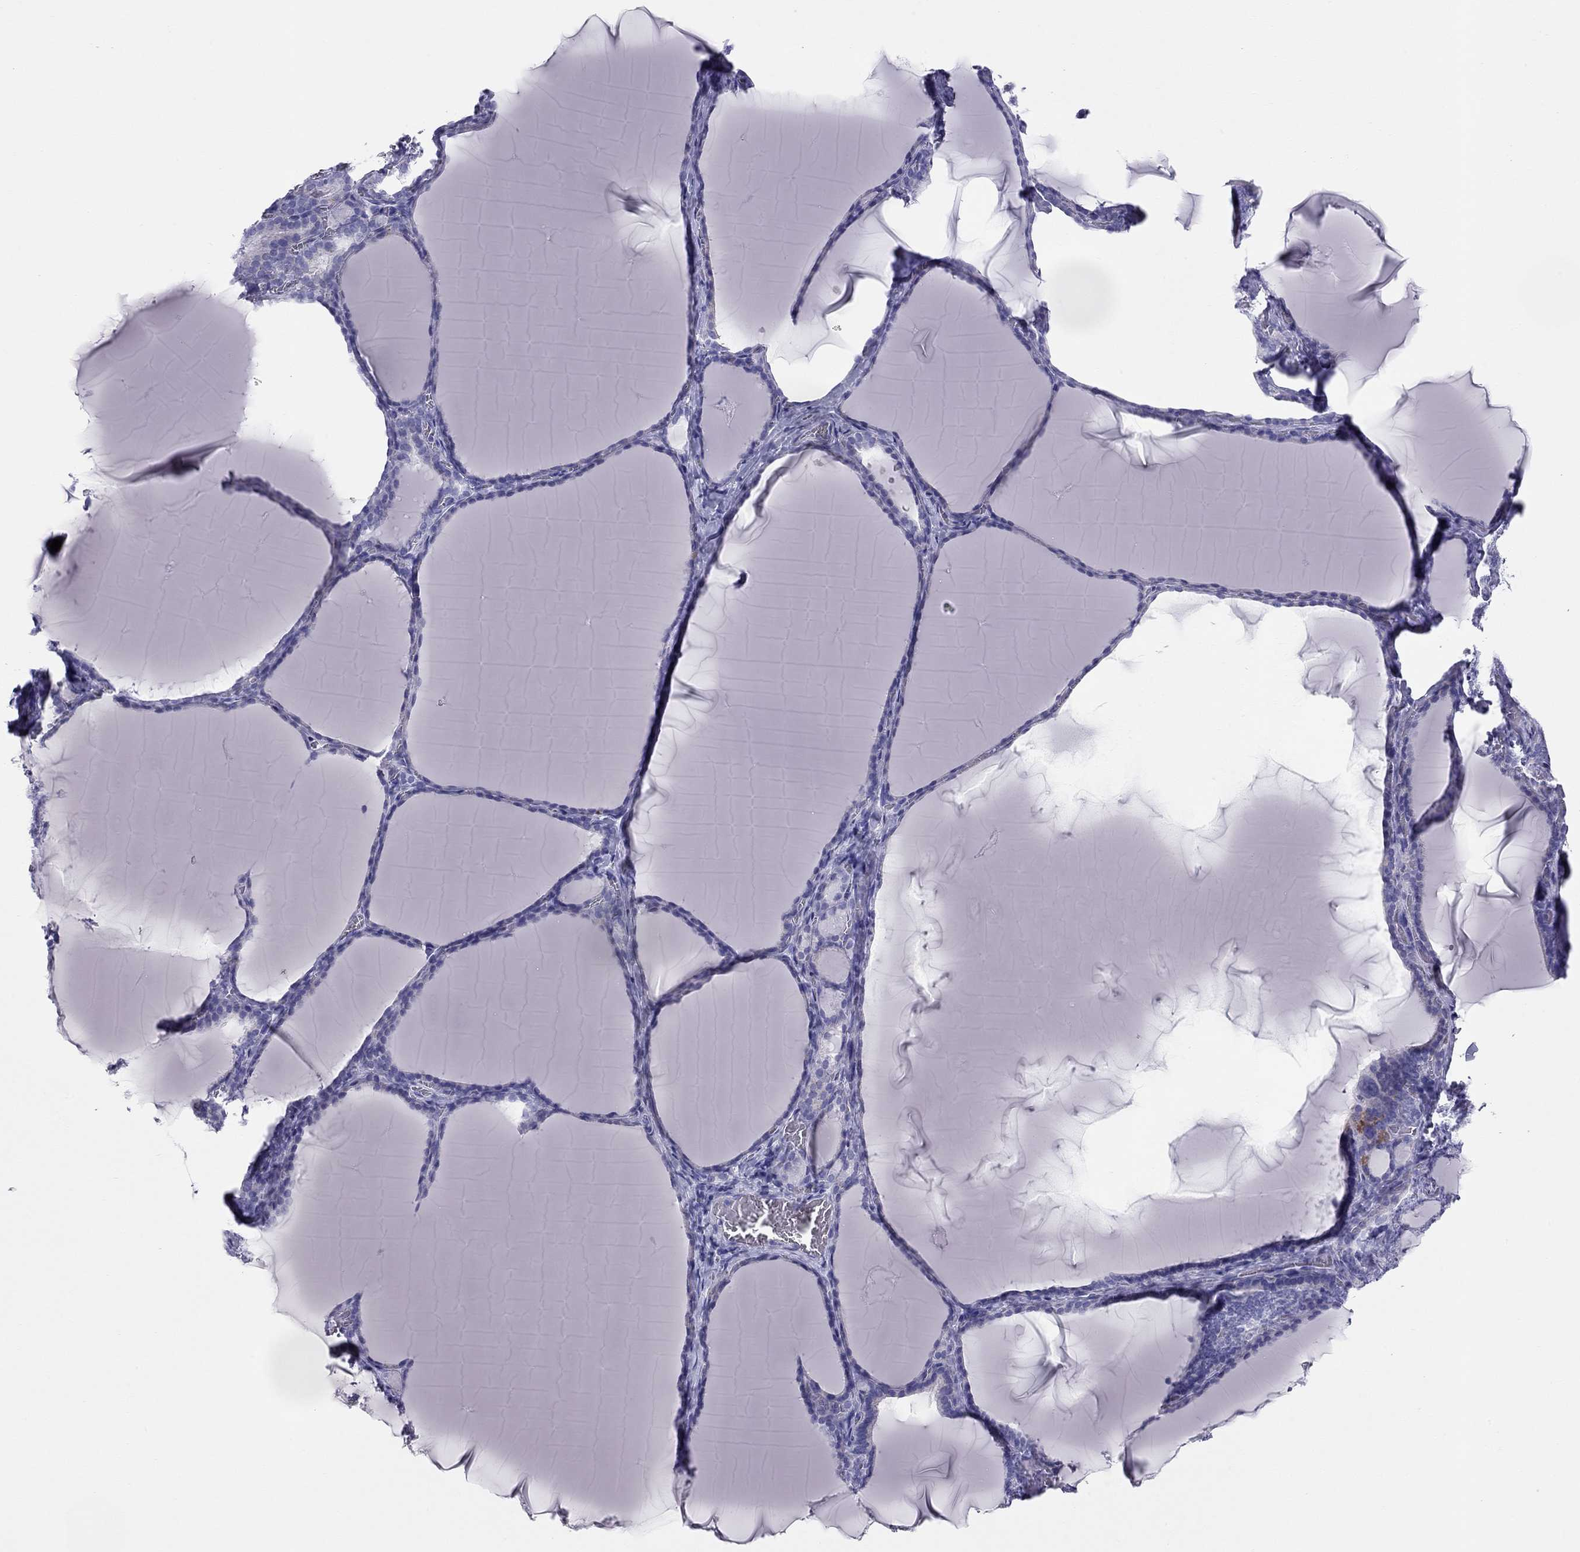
{"staining": {"intensity": "negative", "quantity": "none", "location": "none"}, "tissue": "thyroid gland", "cell_type": "Glandular cells", "image_type": "normal", "snomed": [{"axis": "morphology", "description": "Normal tissue, NOS"}, {"axis": "morphology", "description": "Hyperplasia, NOS"}, {"axis": "topography", "description": "Thyroid gland"}], "caption": "Protein analysis of unremarkable thyroid gland demonstrates no significant expression in glandular cells. (Immunohistochemistry, brightfield microscopy, high magnification).", "gene": "TRPM3", "patient": {"sex": "female", "age": 27}}